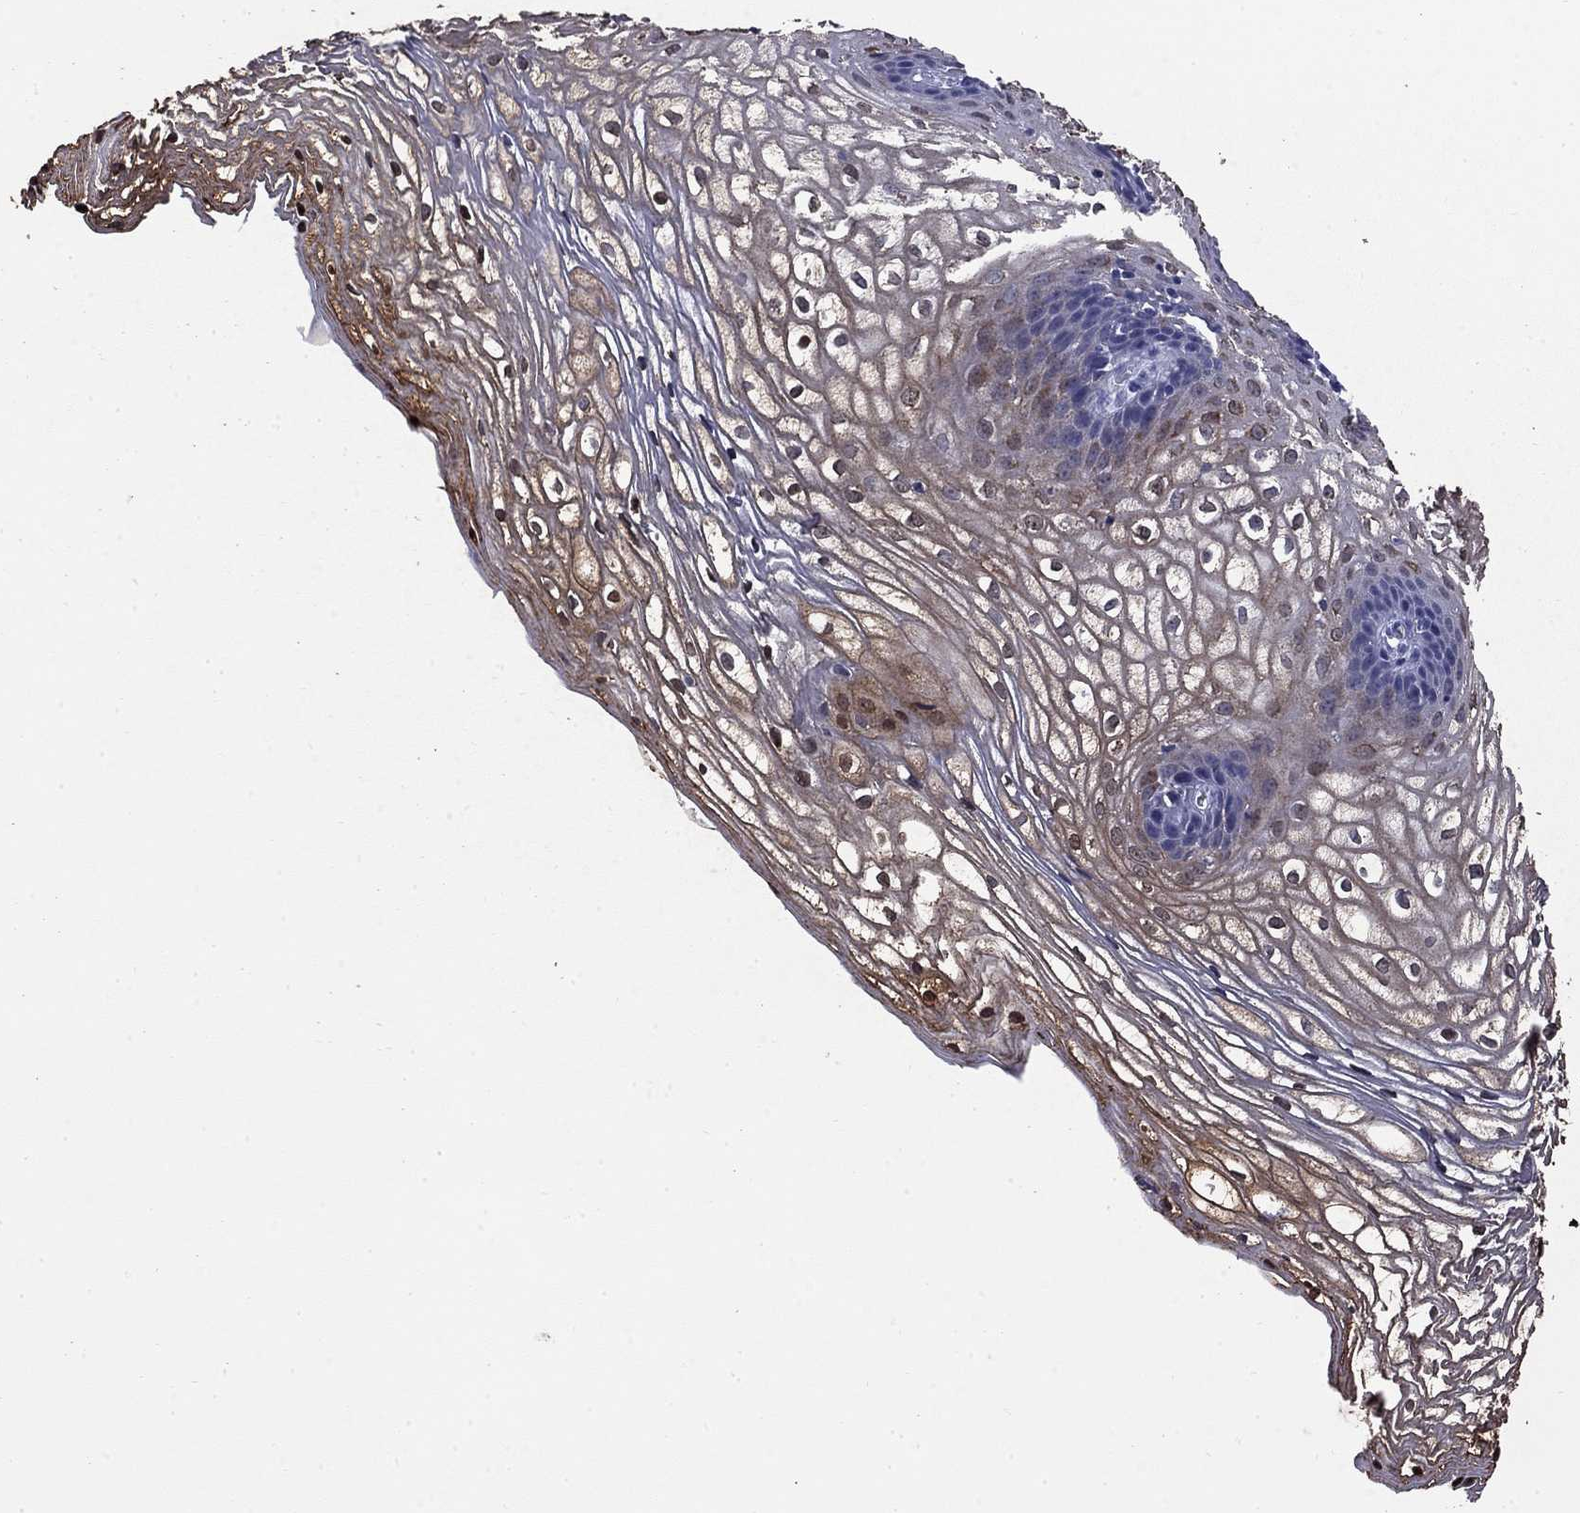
{"staining": {"intensity": "moderate", "quantity": "<25%", "location": "cytoplasmic/membranous"}, "tissue": "vagina", "cell_type": "Squamous epithelial cells", "image_type": "normal", "snomed": [{"axis": "morphology", "description": "Normal tissue, NOS"}, {"axis": "topography", "description": "Vagina"}], "caption": "Squamous epithelial cells show low levels of moderate cytoplasmic/membranous expression in approximately <25% of cells in normal human vagina.", "gene": "TRIM29", "patient": {"sex": "female", "age": 34}}